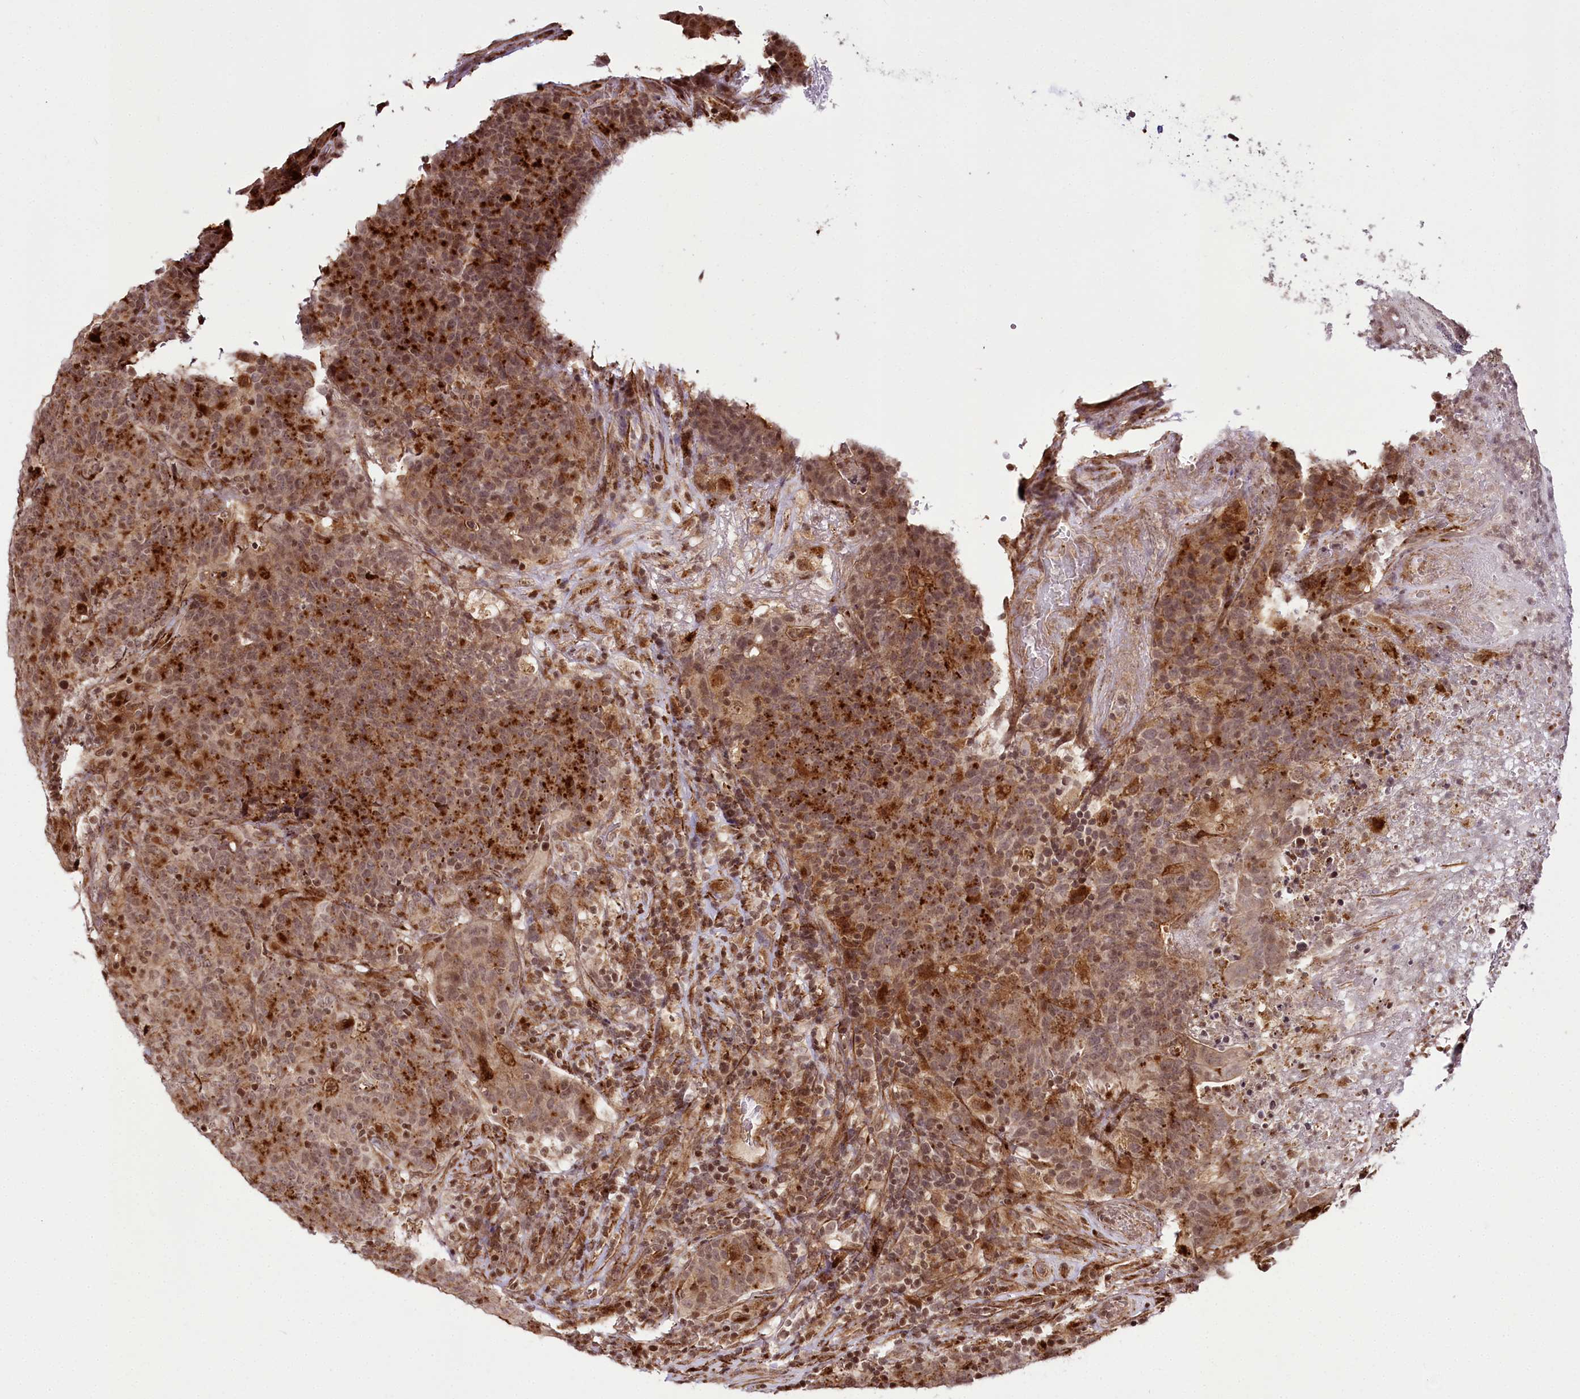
{"staining": {"intensity": "strong", "quantity": "25%-75%", "location": "cytoplasmic/membranous,nuclear"}, "tissue": "colorectal cancer", "cell_type": "Tumor cells", "image_type": "cancer", "snomed": [{"axis": "morphology", "description": "Adenocarcinoma, NOS"}, {"axis": "topography", "description": "Colon"}], "caption": "The histopathology image reveals immunohistochemical staining of adenocarcinoma (colorectal). There is strong cytoplasmic/membranous and nuclear staining is seen in approximately 25%-75% of tumor cells. (Stains: DAB in brown, nuclei in blue, Microscopy: brightfield microscopy at high magnification).", "gene": "HOXC8", "patient": {"sex": "female", "age": 75}}